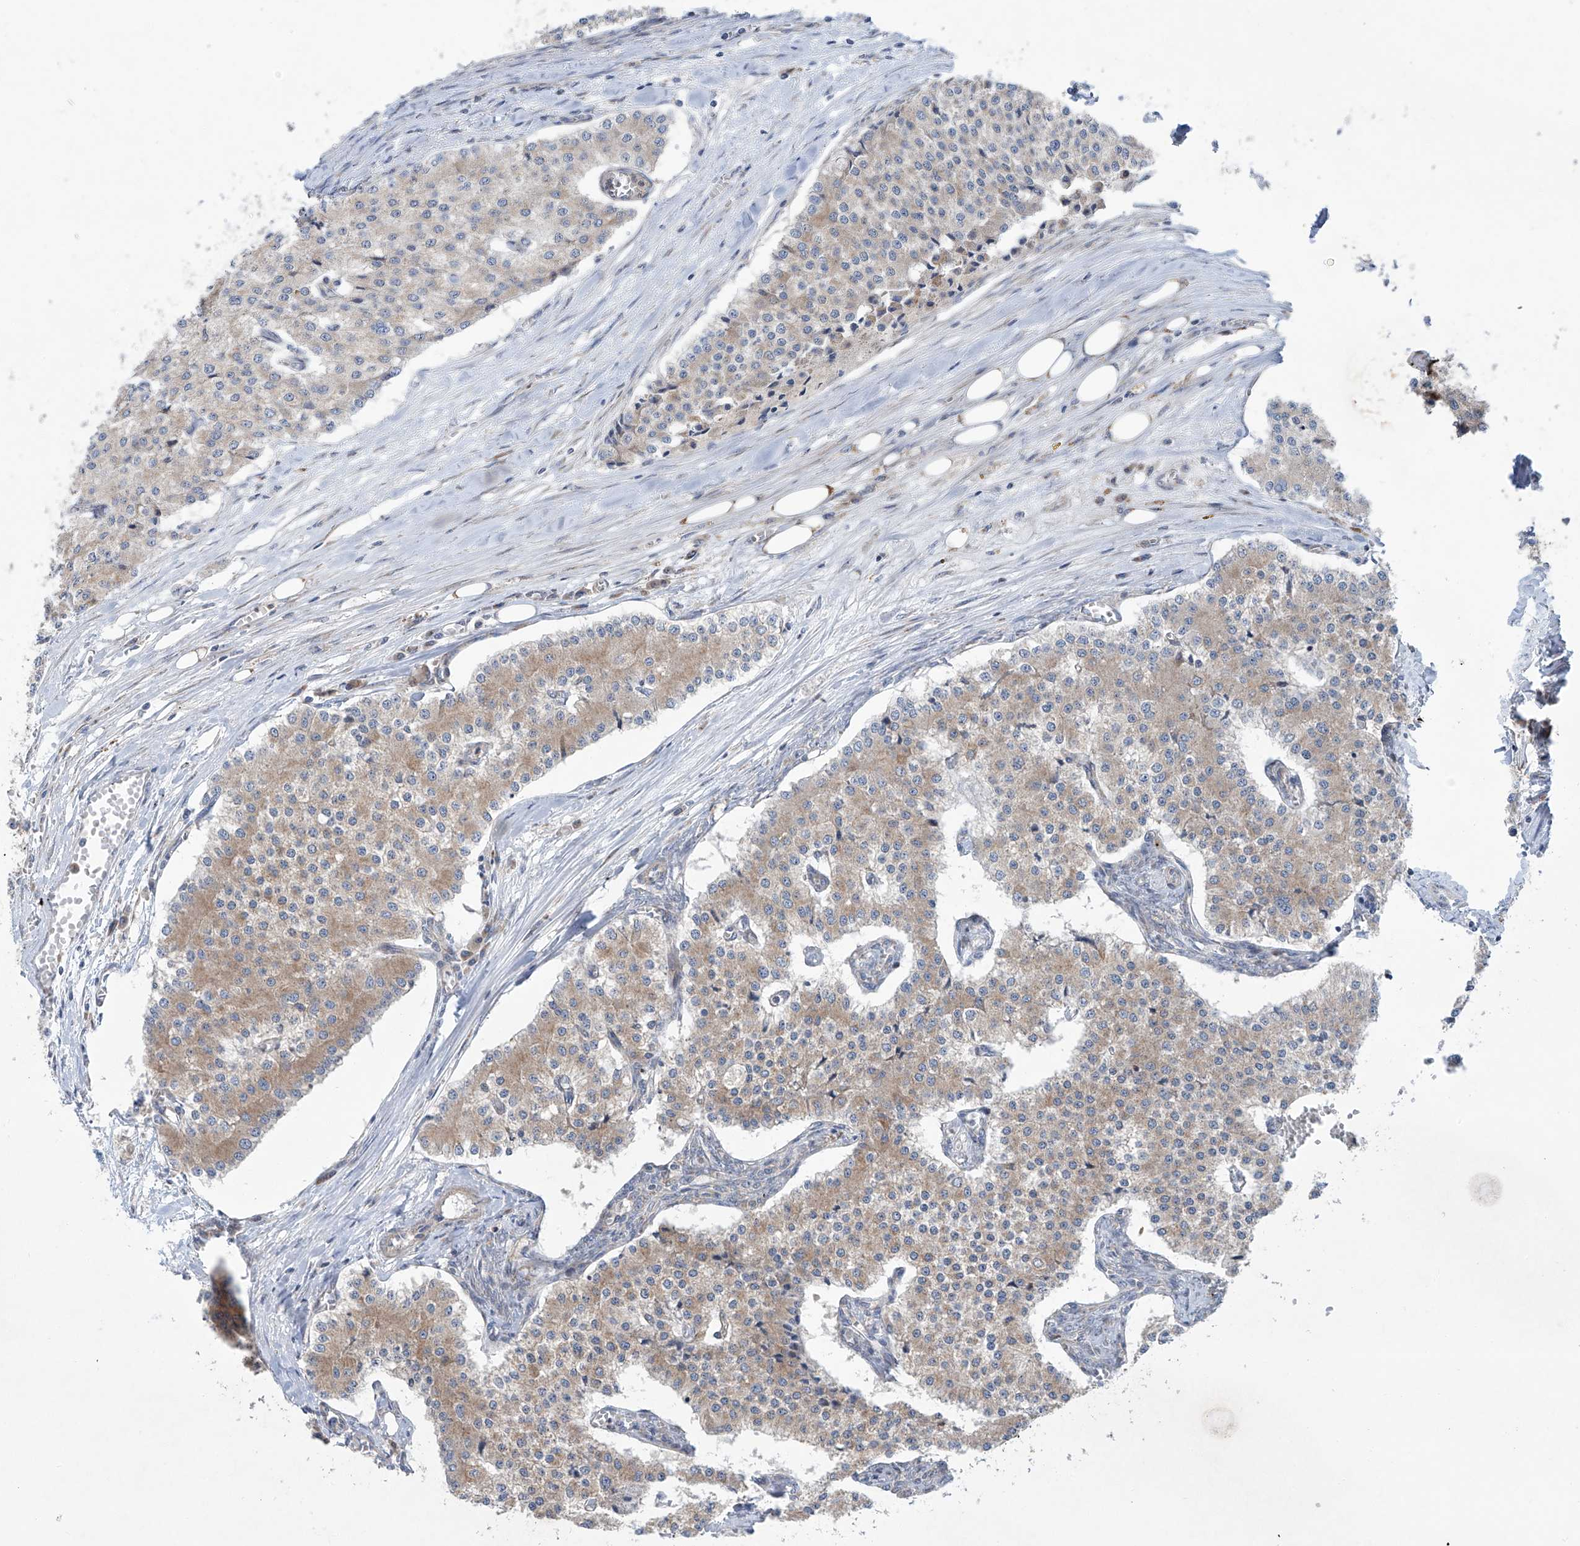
{"staining": {"intensity": "weak", "quantity": "<25%", "location": "cytoplasmic/membranous"}, "tissue": "carcinoid", "cell_type": "Tumor cells", "image_type": "cancer", "snomed": [{"axis": "morphology", "description": "Carcinoid, malignant, NOS"}, {"axis": "topography", "description": "Colon"}], "caption": "IHC micrograph of neoplastic tissue: human carcinoid stained with DAB exhibits no significant protein expression in tumor cells.", "gene": "KLC4", "patient": {"sex": "female", "age": 52}}